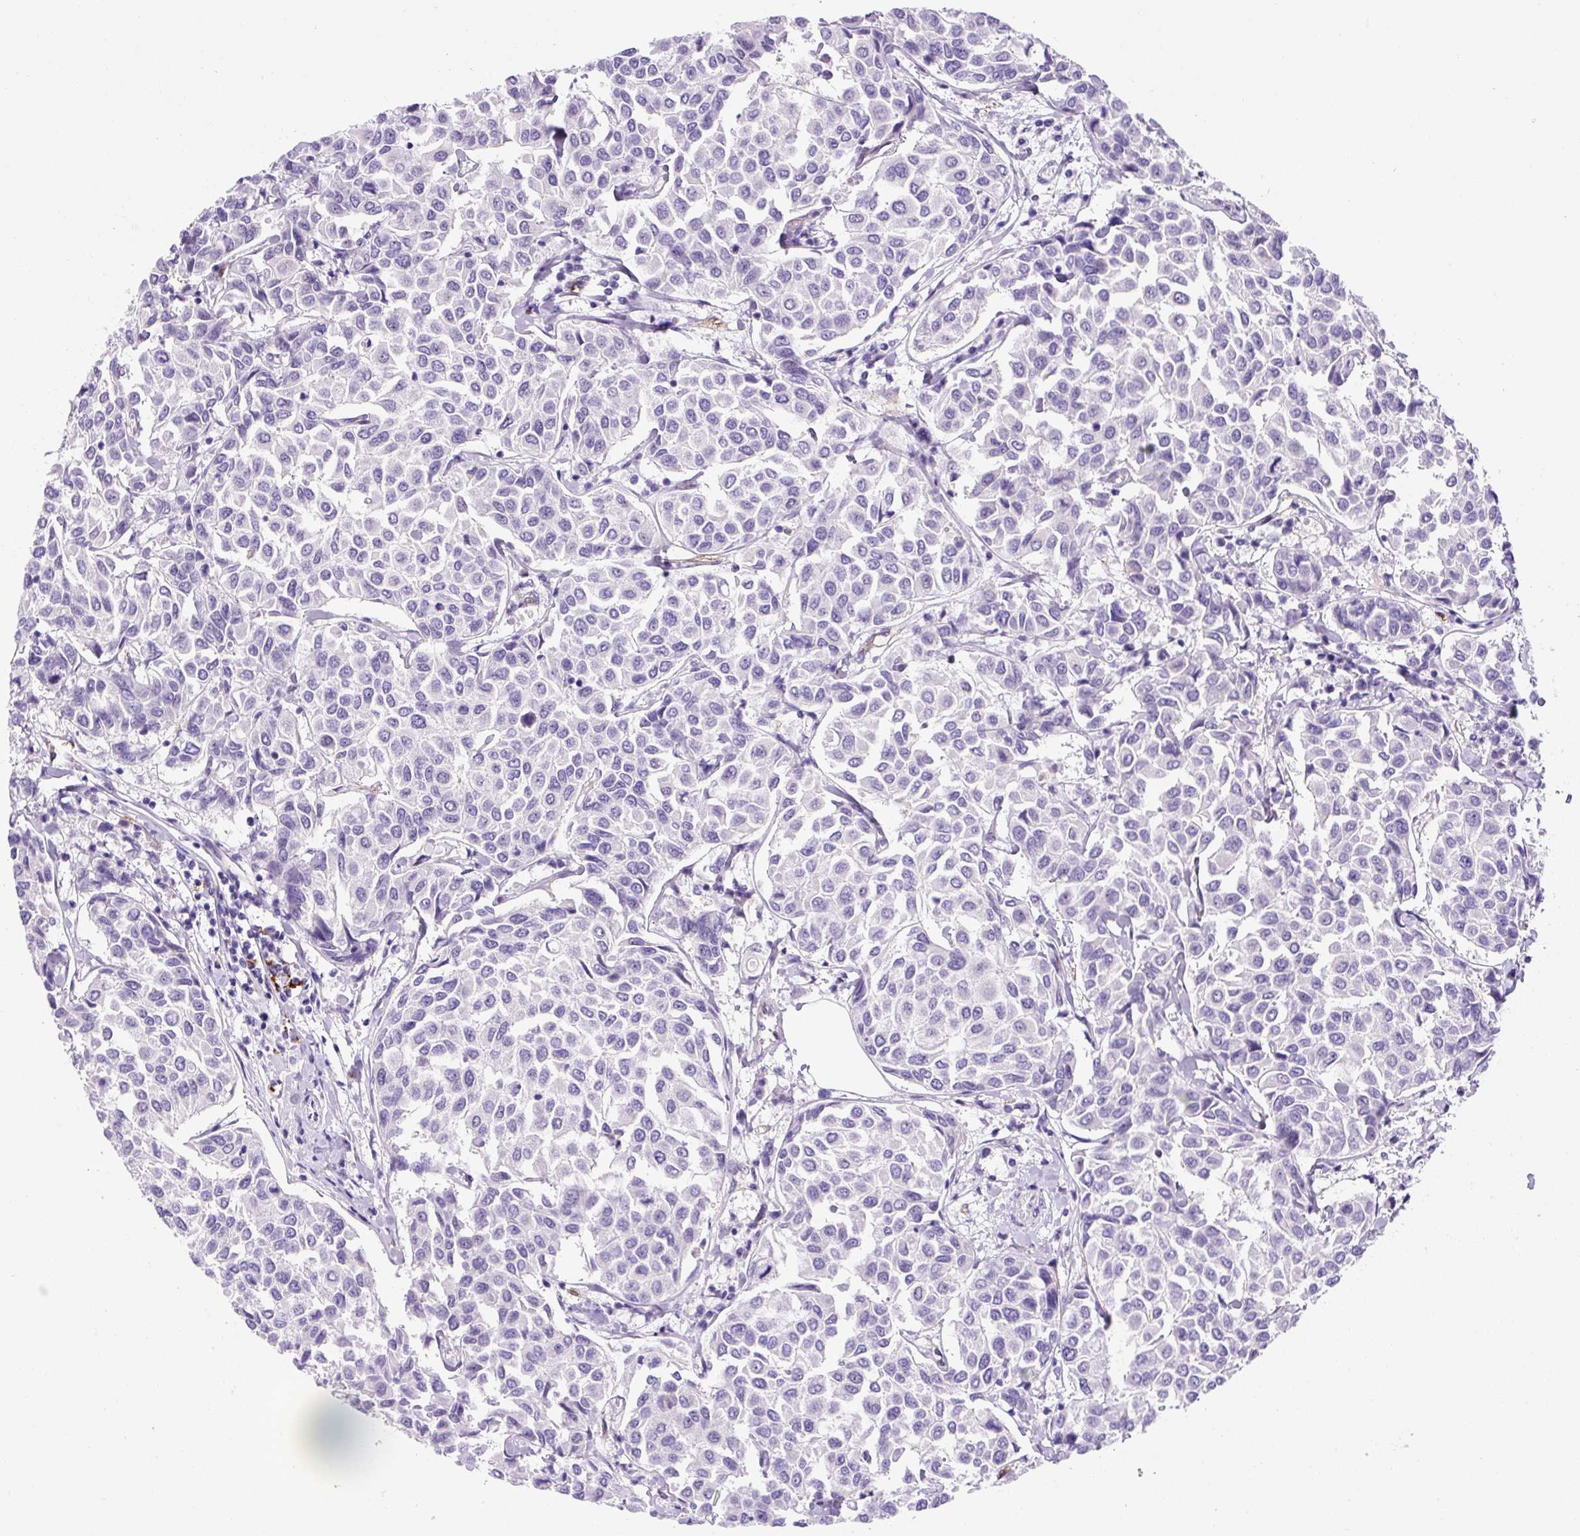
{"staining": {"intensity": "negative", "quantity": "none", "location": "none"}, "tissue": "breast cancer", "cell_type": "Tumor cells", "image_type": "cancer", "snomed": [{"axis": "morphology", "description": "Duct carcinoma"}, {"axis": "topography", "description": "Breast"}], "caption": "The micrograph exhibits no significant positivity in tumor cells of breast infiltrating ductal carcinoma.", "gene": "ASB4", "patient": {"sex": "female", "age": 55}}